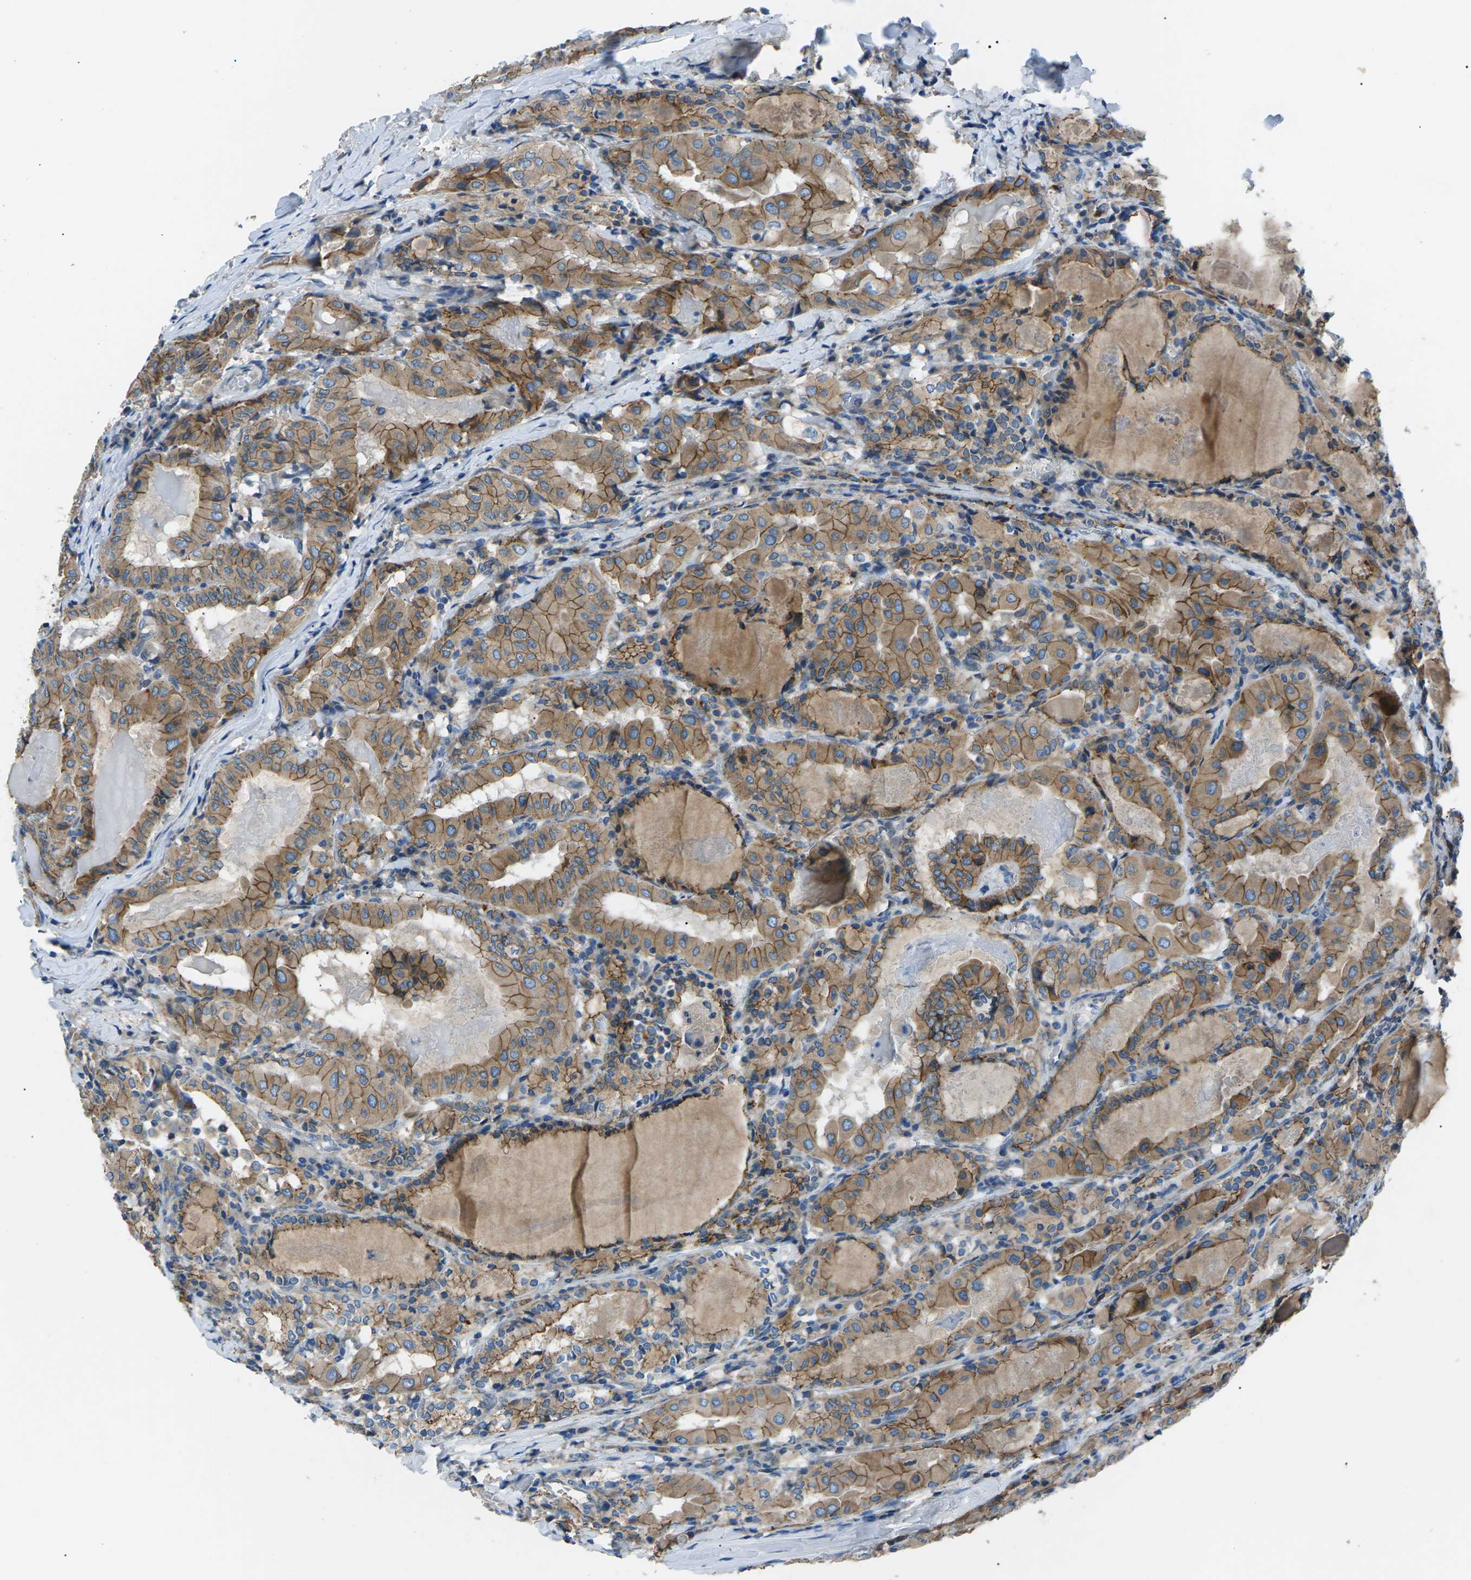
{"staining": {"intensity": "moderate", "quantity": ">75%", "location": "cytoplasmic/membranous"}, "tissue": "thyroid cancer", "cell_type": "Tumor cells", "image_type": "cancer", "snomed": [{"axis": "morphology", "description": "Papillary adenocarcinoma, NOS"}, {"axis": "topography", "description": "Thyroid gland"}], "caption": "Immunohistochemistry (IHC) image of human papillary adenocarcinoma (thyroid) stained for a protein (brown), which demonstrates medium levels of moderate cytoplasmic/membranous positivity in about >75% of tumor cells.", "gene": "ZDHHC24", "patient": {"sex": "female", "age": 42}}